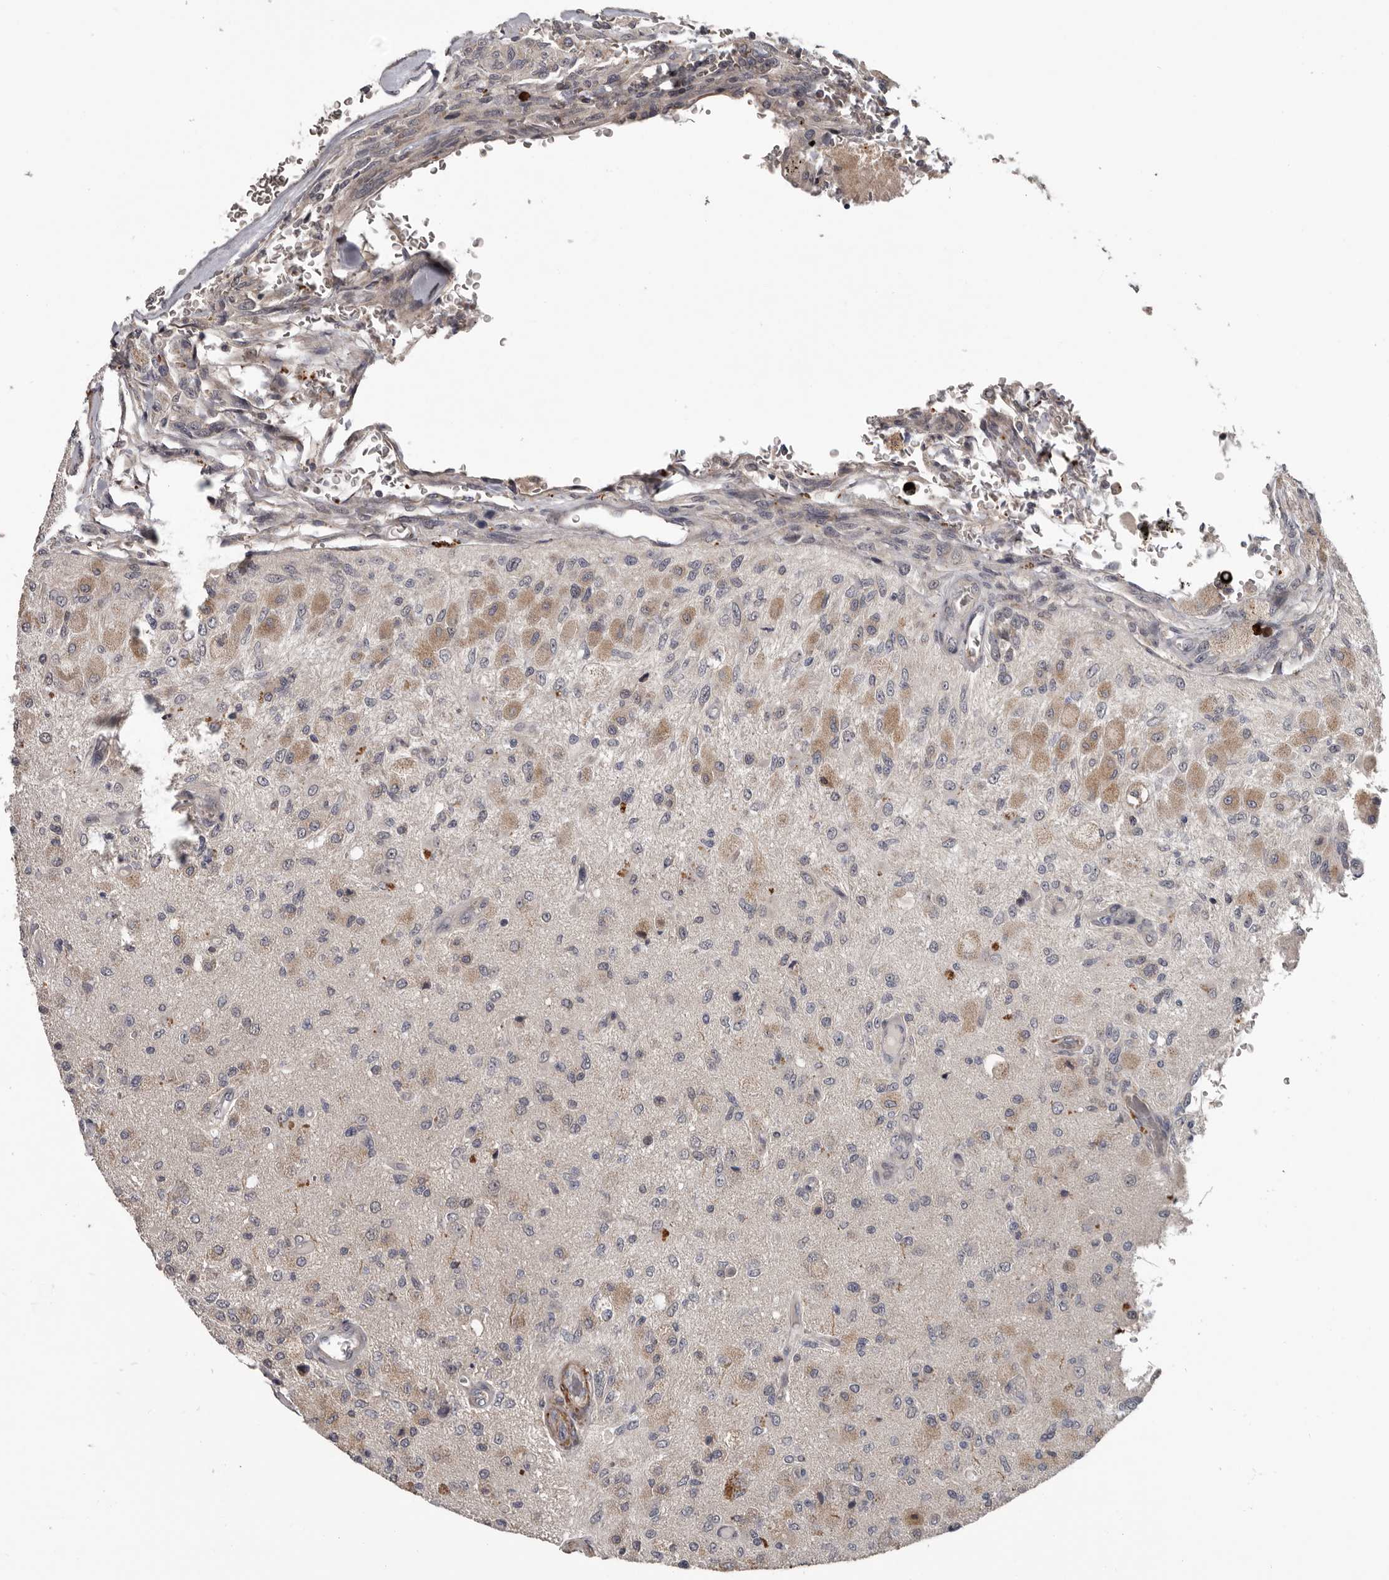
{"staining": {"intensity": "weak", "quantity": "25%-75%", "location": "cytoplasmic/membranous"}, "tissue": "glioma", "cell_type": "Tumor cells", "image_type": "cancer", "snomed": [{"axis": "morphology", "description": "Normal tissue, NOS"}, {"axis": "morphology", "description": "Glioma, malignant, High grade"}, {"axis": "topography", "description": "Cerebral cortex"}], "caption": "There is low levels of weak cytoplasmic/membranous positivity in tumor cells of glioma, as demonstrated by immunohistochemical staining (brown color).", "gene": "FGFR4", "patient": {"sex": "male", "age": 77}}